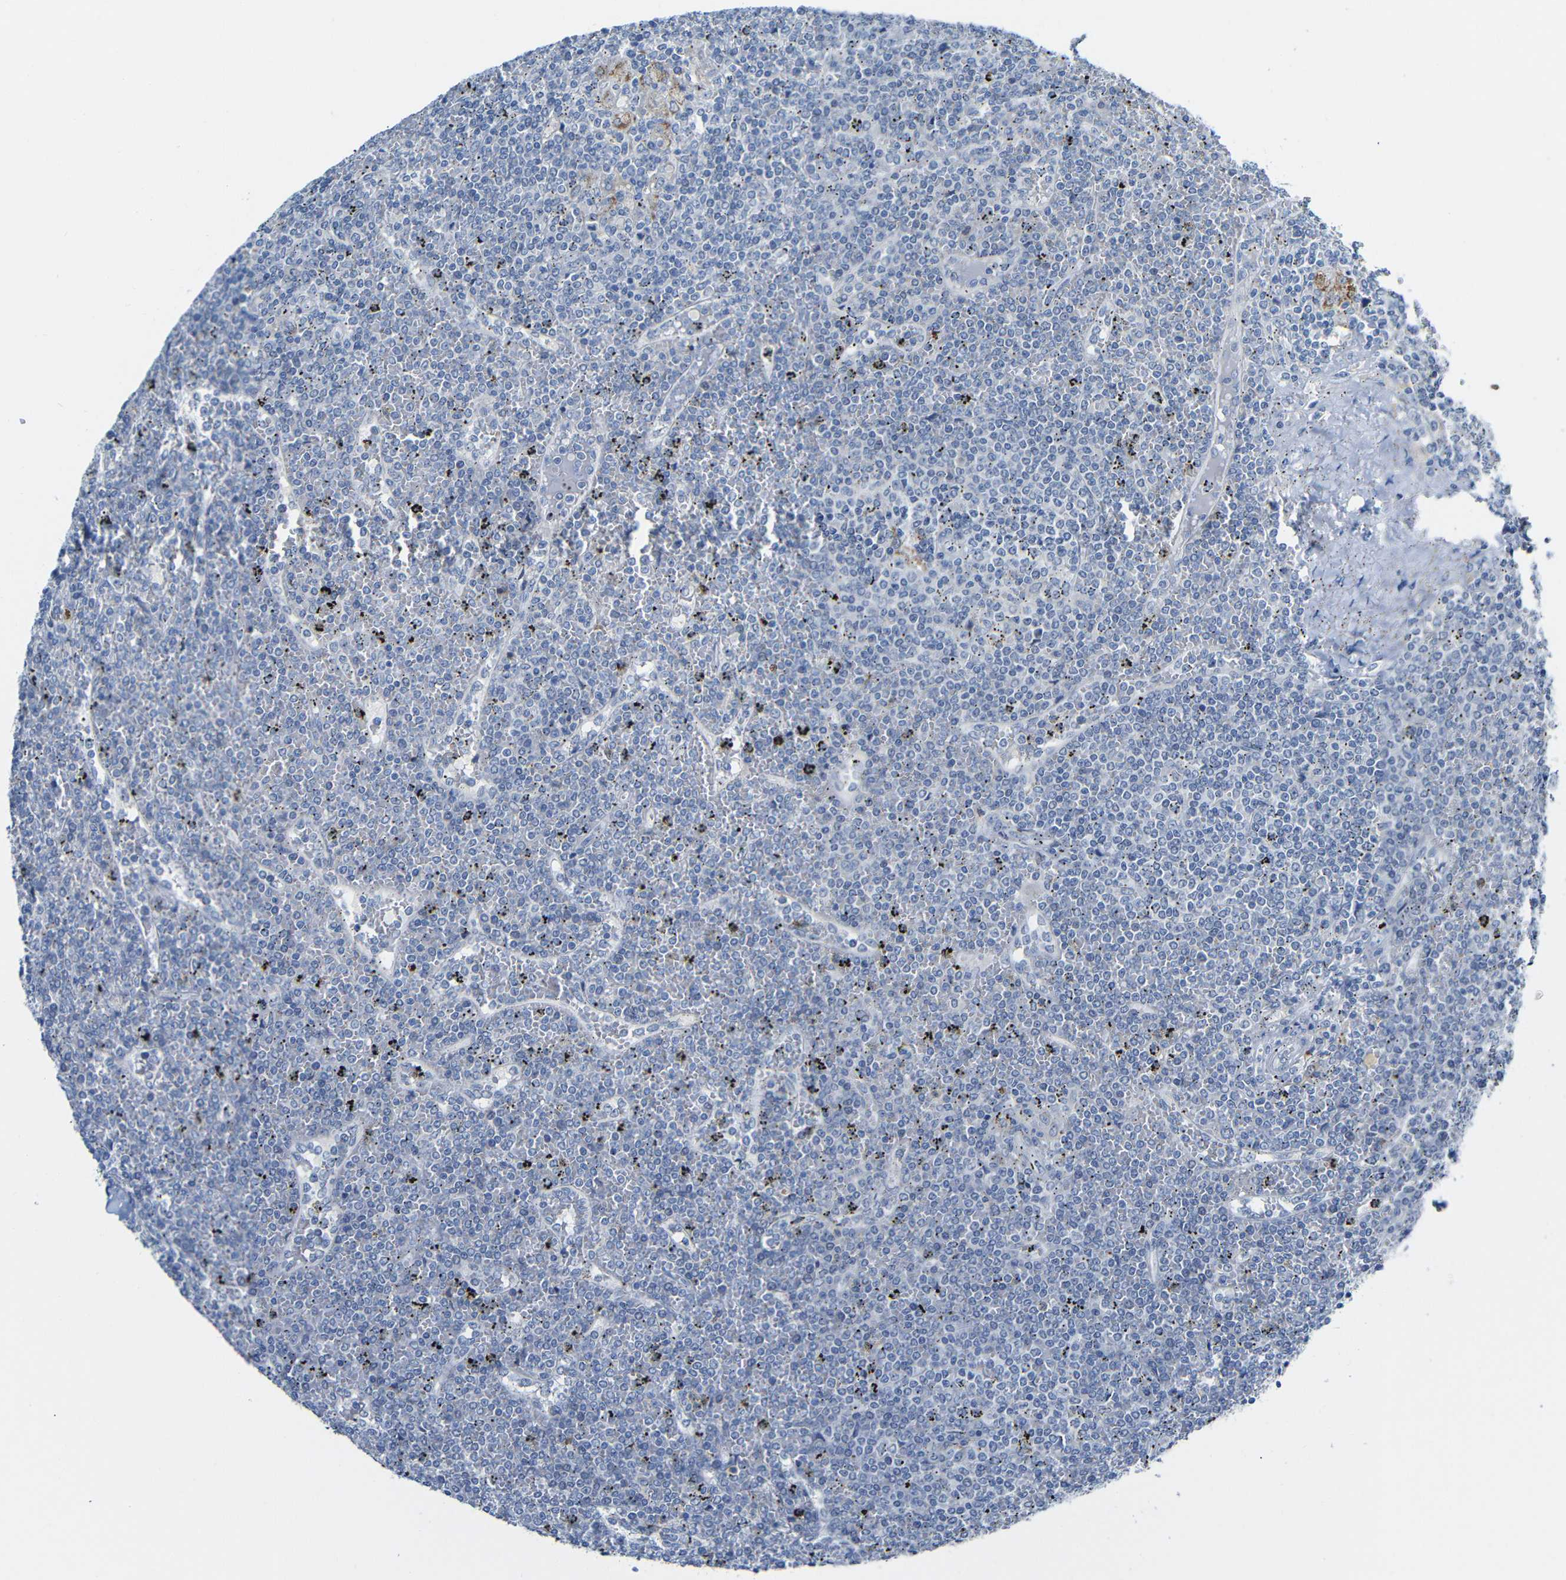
{"staining": {"intensity": "negative", "quantity": "none", "location": "none"}, "tissue": "lymphoma", "cell_type": "Tumor cells", "image_type": "cancer", "snomed": [{"axis": "morphology", "description": "Malignant lymphoma, non-Hodgkin's type, Low grade"}, {"axis": "topography", "description": "Spleen"}], "caption": "This is an immunohistochemistry (IHC) micrograph of human lymphoma. There is no expression in tumor cells.", "gene": "C15orf48", "patient": {"sex": "female", "age": 19}}